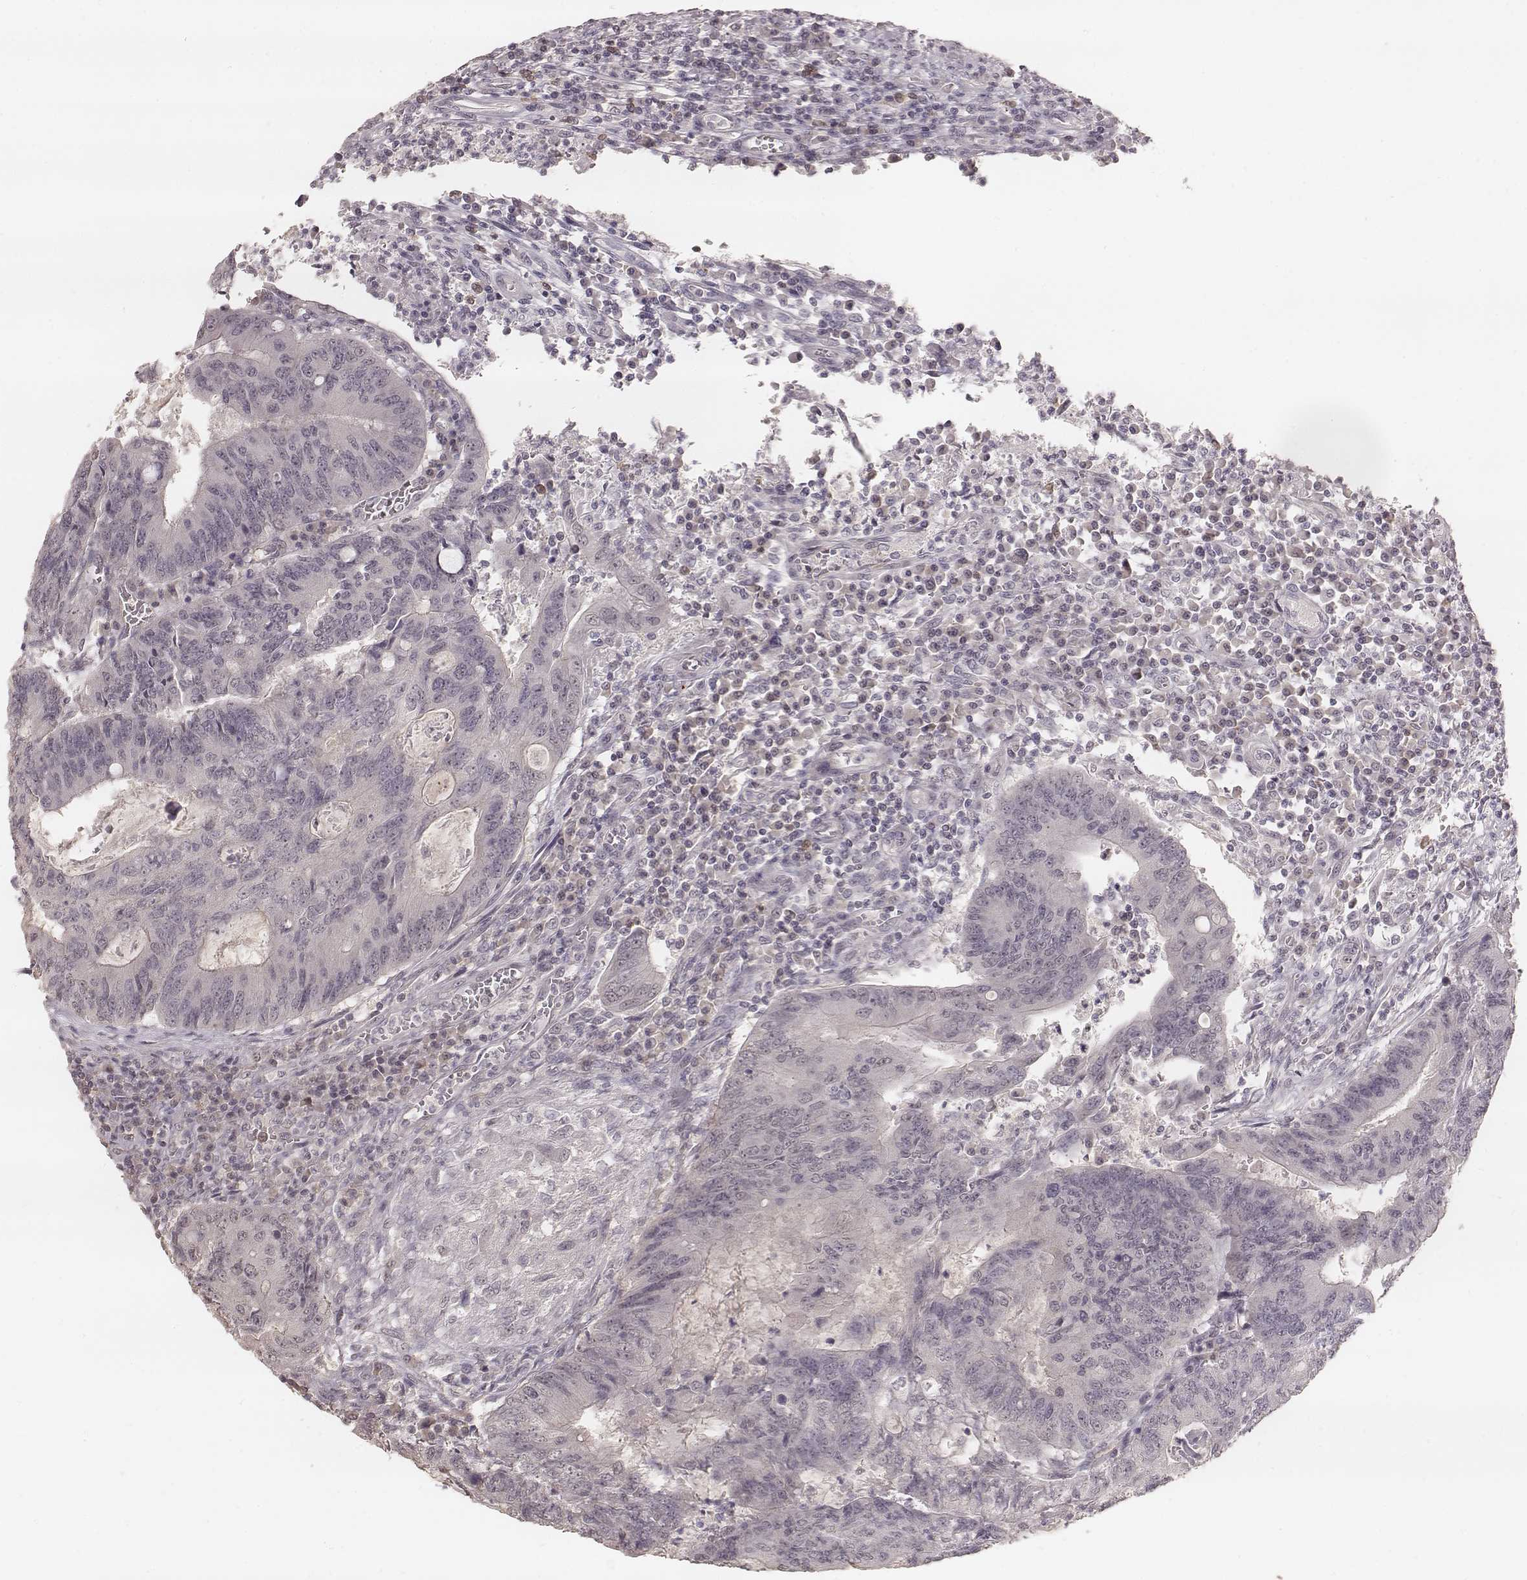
{"staining": {"intensity": "negative", "quantity": "none", "location": "none"}, "tissue": "colorectal cancer", "cell_type": "Tumor cells", "image_type": "cancer", "snomed": [{"axis": "morphology", "description": "Adenocarcinoma, NOS"}, {"axis": "topography", "description": "Colon"}], "caption": "IHC histopathology image of human colorectal cancer stained for a protein (brown), which shows no staining in tumor cells.", "gene": "LY6K", "patient": {"sex": "male", "age": 67}}